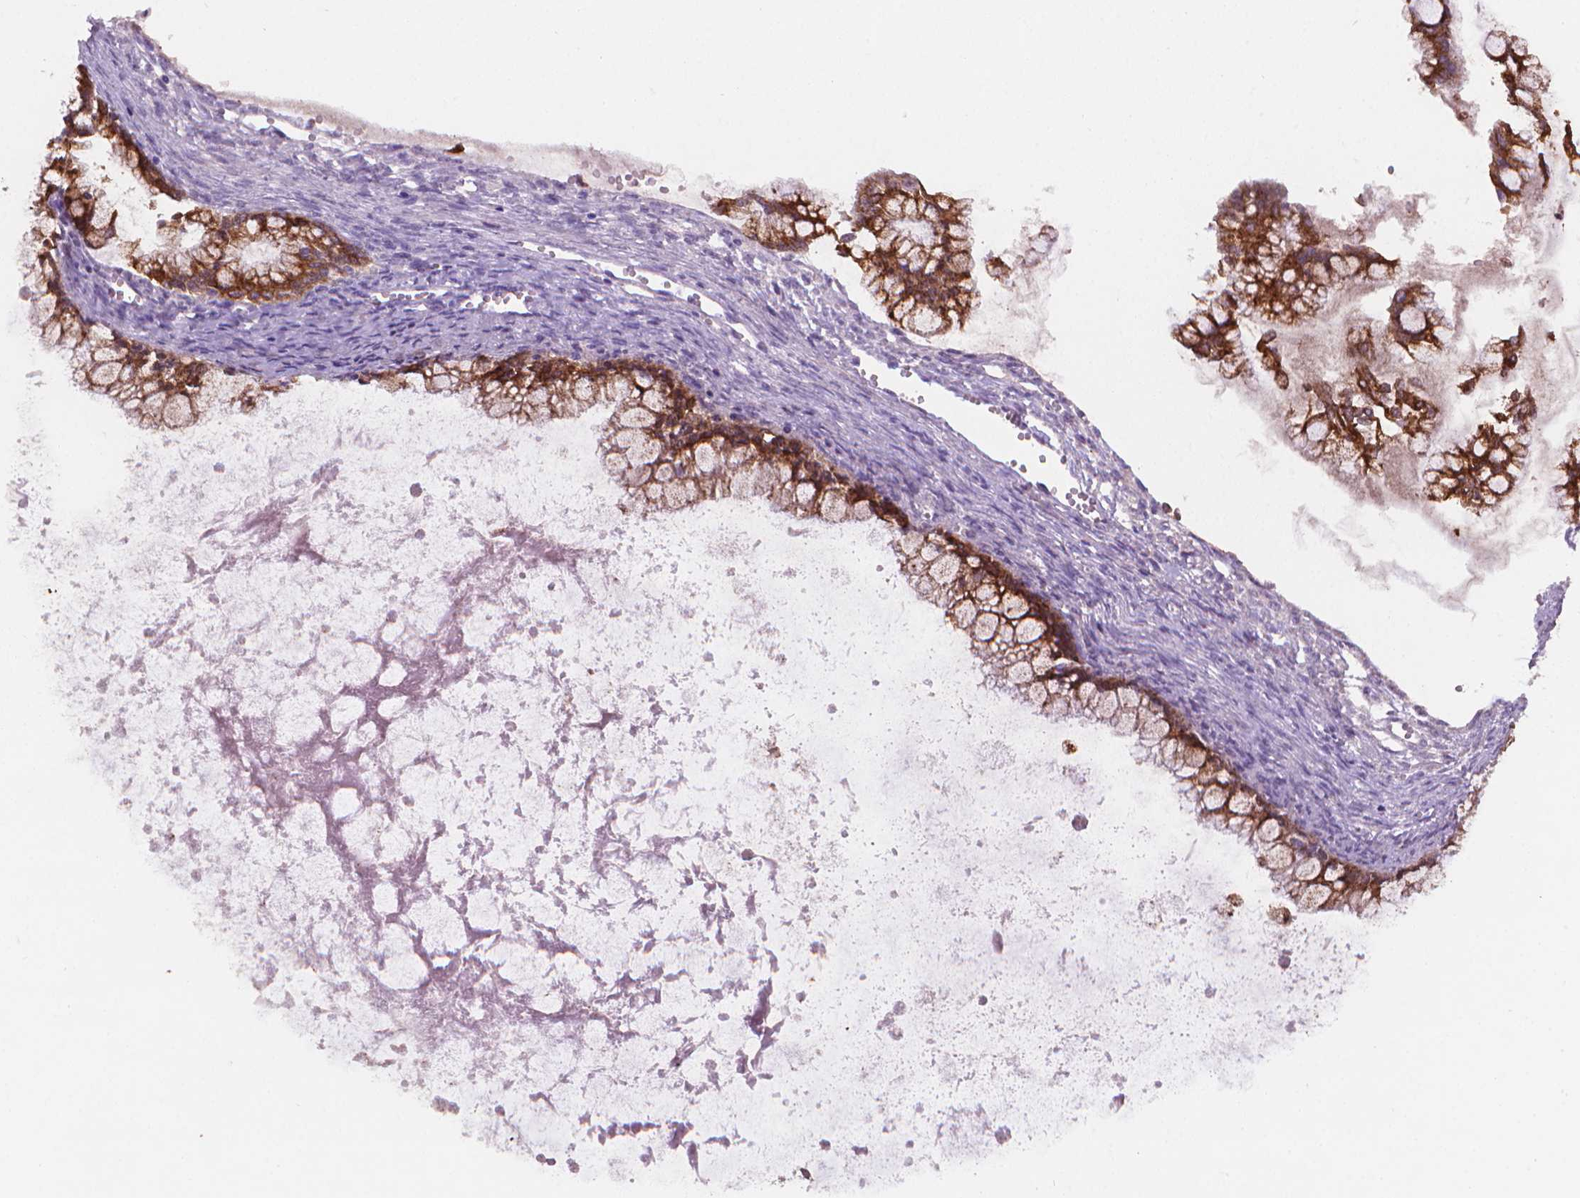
{"staining": {"intensity": "strong", "quantity": ">75%", "location": "cytoplasmic/membranous"}, "tissue": "ovarian cancer", "cell_type": "Tumor cells", "image_type": "cancer", "snomed": [{"axis": "morphology", "description": "Cystadenocarcinoma, mucinous, NOS"}, {"axis": "topography", "description": "Ovary"}], "caption": "Tumor cells demonstrate strong cytoplasmic/membranous positivity in approximately >75% of cells in mucinous cystadenocarcinoma (ovarian).", "gene": "MUC1", "patient": {"sex": "female", "age": 67}}